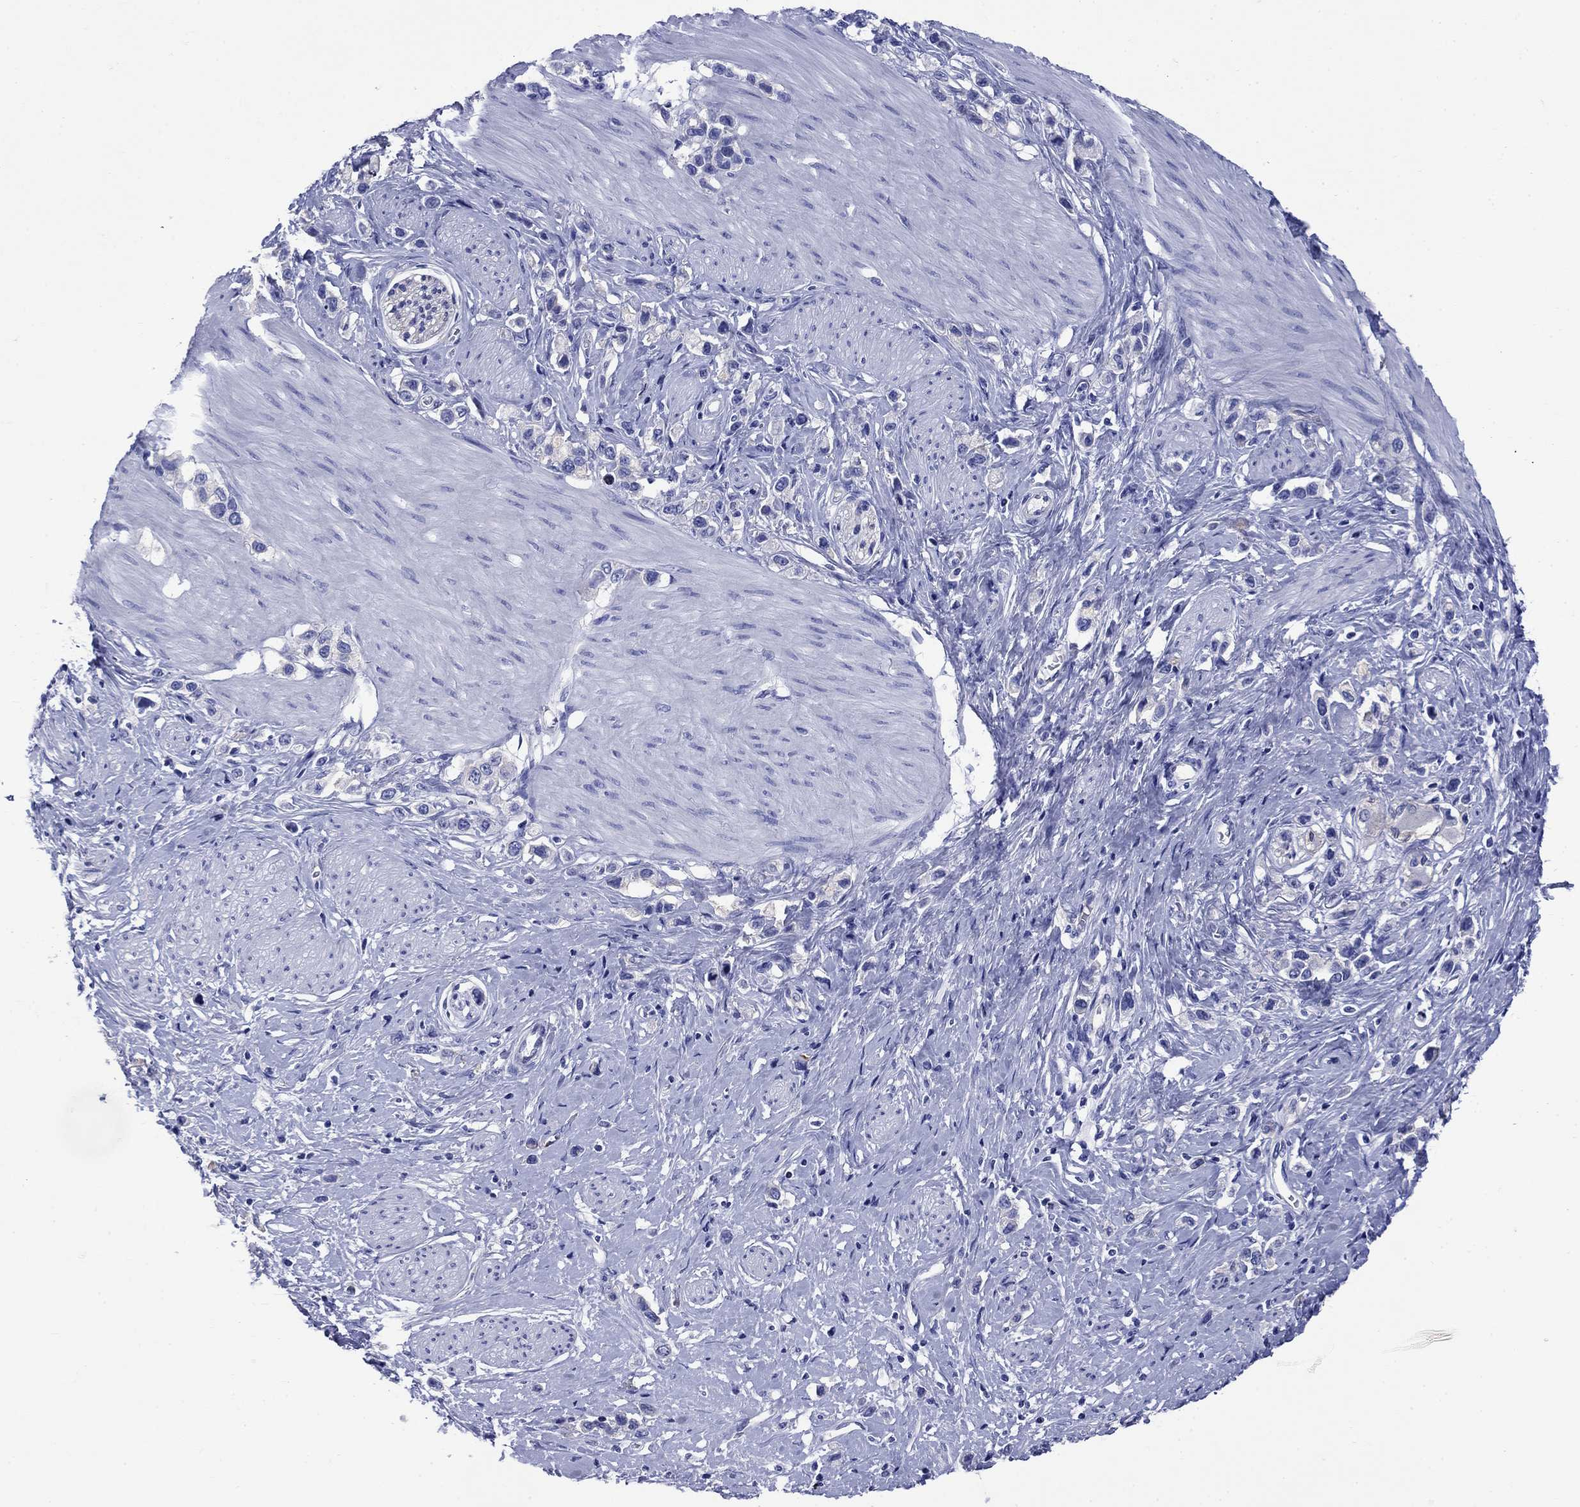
{"staining": {"intensity": "negative", "quantity": "none", "location": "none"}, "tissue": "stomach cancer", "cell_type": "Tumor cells", "image_type": "cancer", "snomed": [{"axis": "morphology", "description": "Normal tissue, NOS"}, {"axis": "morphology", "description": "Adenocarcinoma, NOS"}, {"axis": "morphology", "description": "Adenocarcinoma, High grade"}, {"axis": "topography", "description": "Stomach, upper"}, {"axis": "topography", "description": "Stomach"}], "caption": "IHC image of human stomach cancer stained for a protein (brown), which displays no expression in tumor cells. The staining is performed using DAB brown chromogen with nuclei counter-stained in using hematoxylin.", "gene": "SLC1A2", "patient": {"sex": "female", "age": 65}}